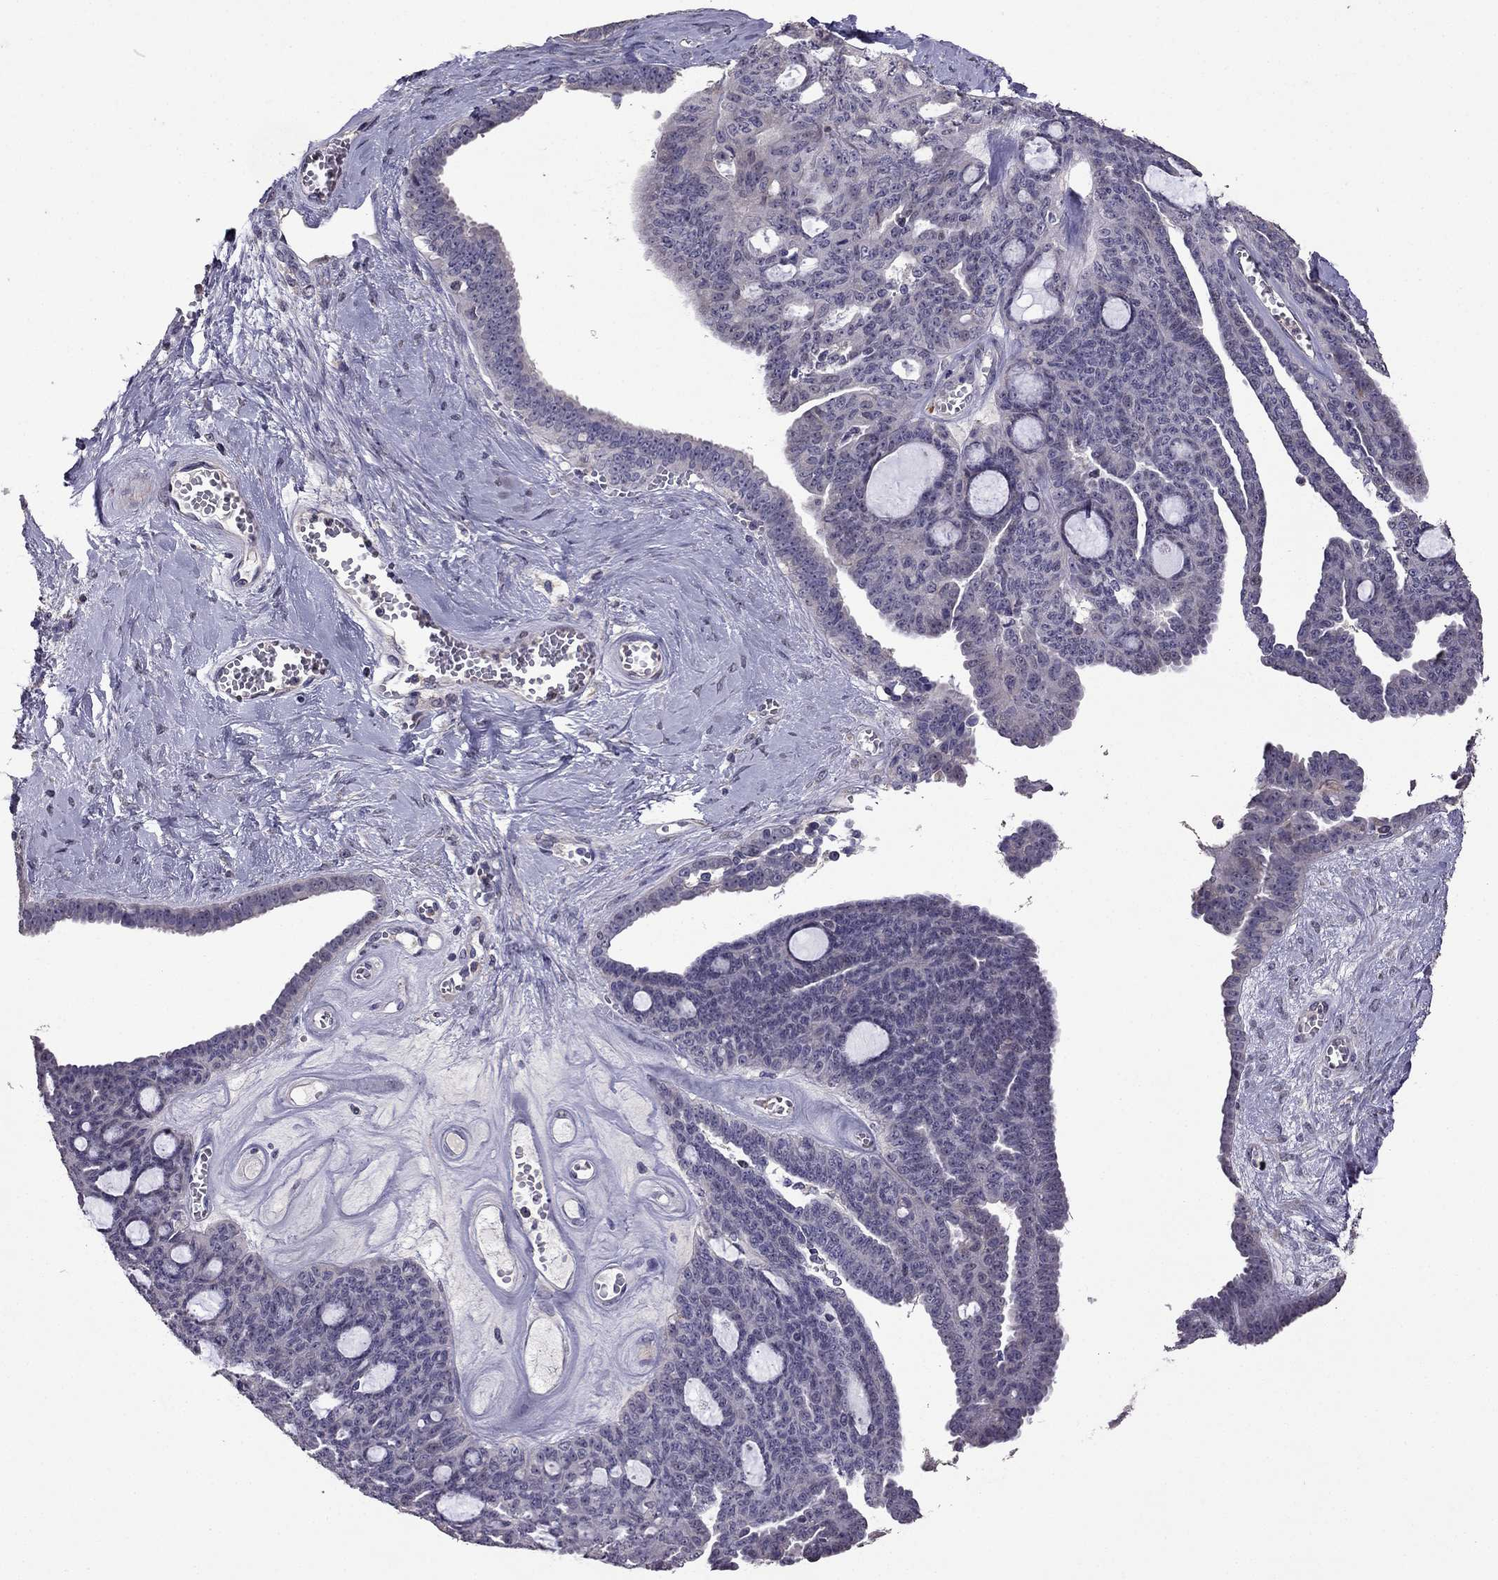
{"staining": {"intensity": "negative", "quantity": "none", "location": "none"}, "tissue": "ovarian cancer", "cell_type": "Tumor cells", "image_type": "cancer", "snomed": [{"axis": "morphology", "description": "Cystadenocarcinoma, serous, NOS"}, {"axis": "topography", "description": "Ovary"}], "caption": "IHC histopathology image of human ovarian cancer (serous cystadenocarcinoma) stained for a protein (brown), which displays no expression in tumor cells.", "gene": "CDH9", "patient": {"sex": "female", "age": 71}}